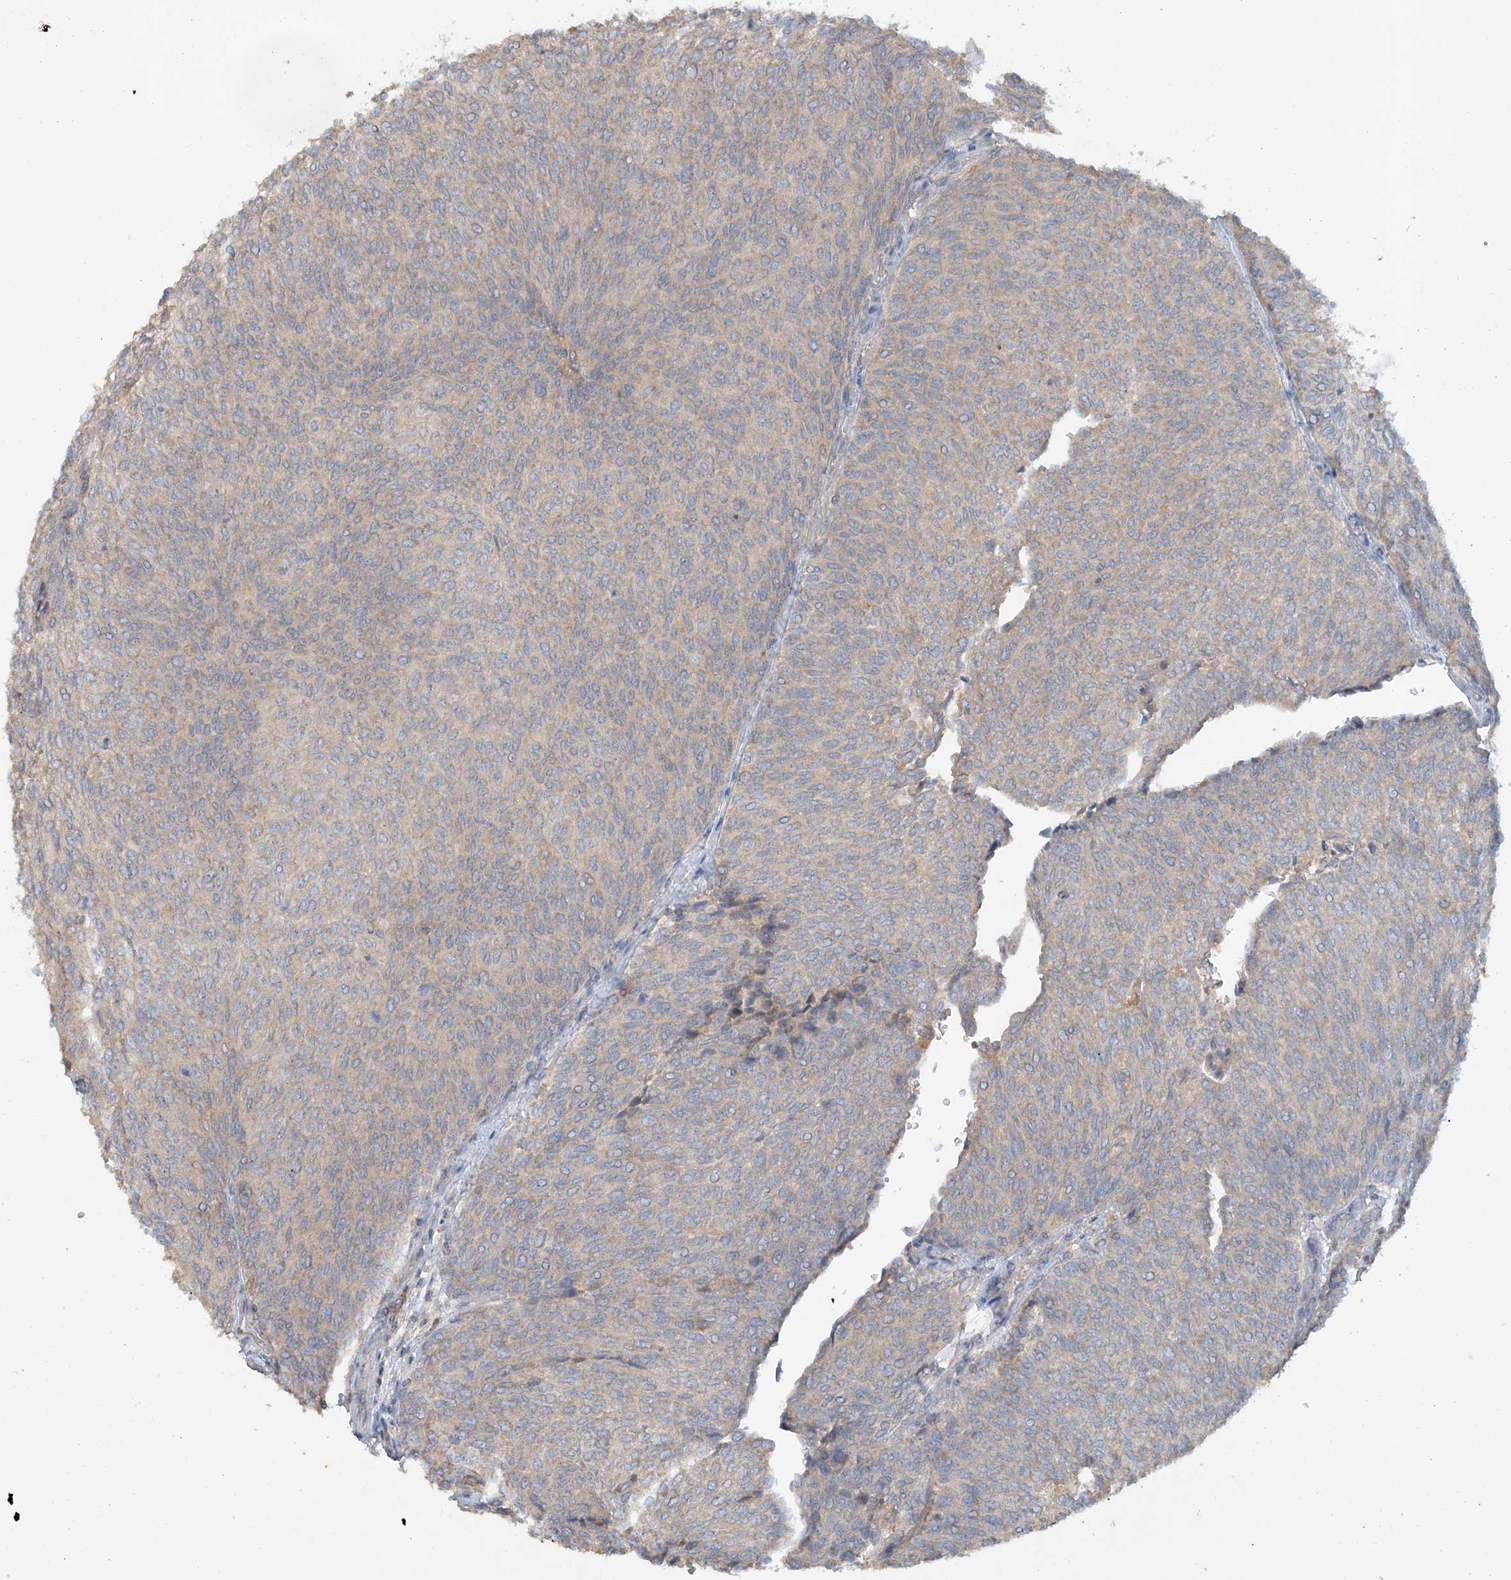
{"staining": {"intensity": "weak", "quantity": "25%-75%", "location": "cytoplasmic/membranous"}, "tissue": "urothelial cancer", "cell_type": "Tumor cells", "image_type": "cancer", "snomed": [{"axis": "morphology", "description": "Urothelial carcinoma, Low grade"}, {"axis": "topography", "description": "Urinary bladder"}], "caption": "Low-grade urothelial carcinoma tissue exhibits weak cytoplasmic/membranous positivity in about 25%-75% of tumor cells The staining was performed using DAB, with brown indicating positive protein expression. Nuclei are stained blue with hematoxylin.", "gene": "GNB1L", "patient": {"sex": "female", "age": 79}}